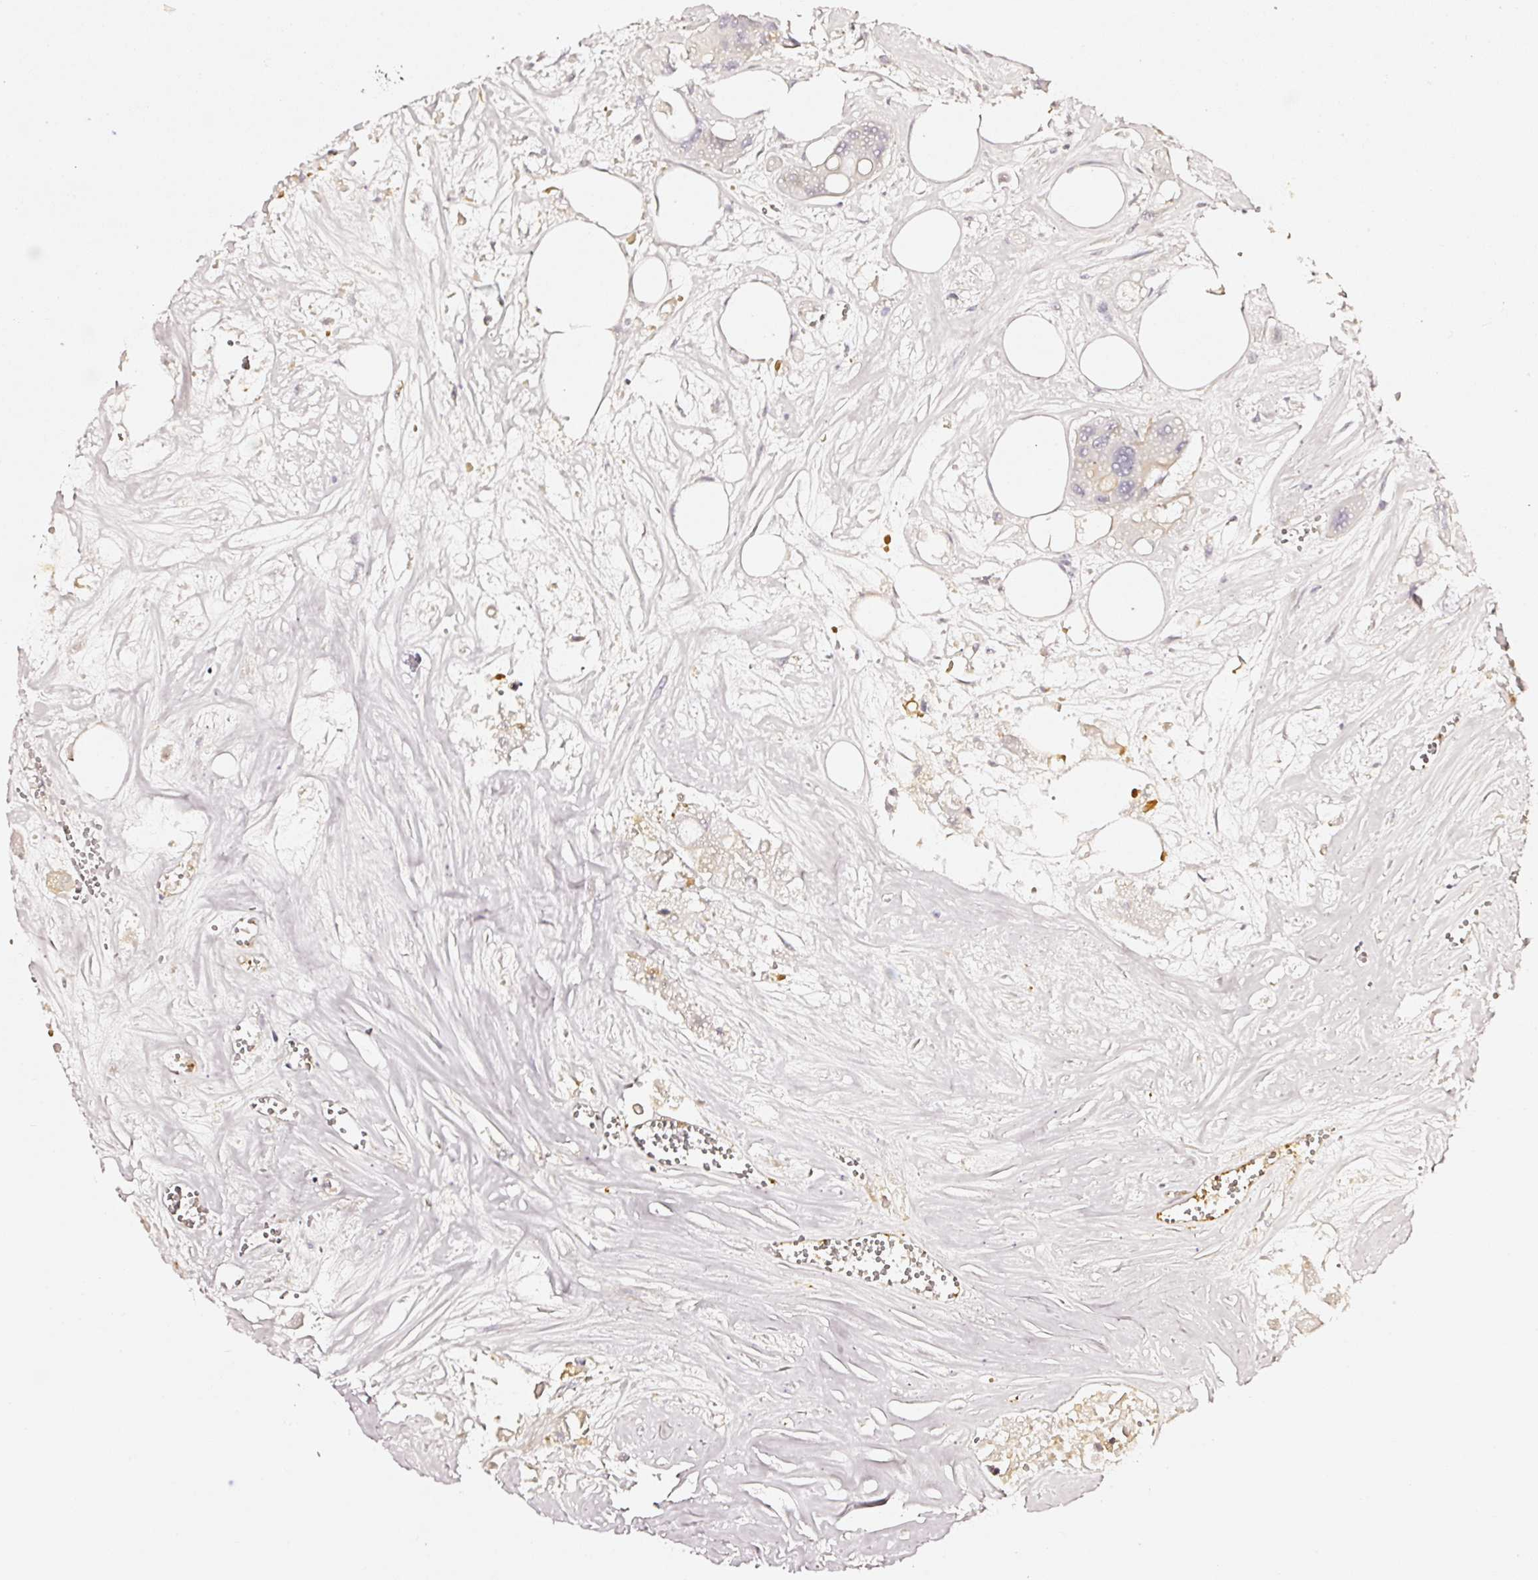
{"staining": {"intensity": "weak", "quantity": "<25%", "location": "cytoplasmic/membranous"}, "tissue": "colorectal cancer", "cell_type": "Tumor cells", "image_type": "cancer", "snomed": [{"axis": "morphology", "description": "Adenocarcinoma, NOS"}, {"axis": "topography", "description": "Colon"}], "caption": "This is an immunohistochemistry photomicrograph of colorectal cancer (adenocarcinoma). There is no expression in tumor cells.", "gene": "CD47", "patient": {"sex": "male", "age": 77}}